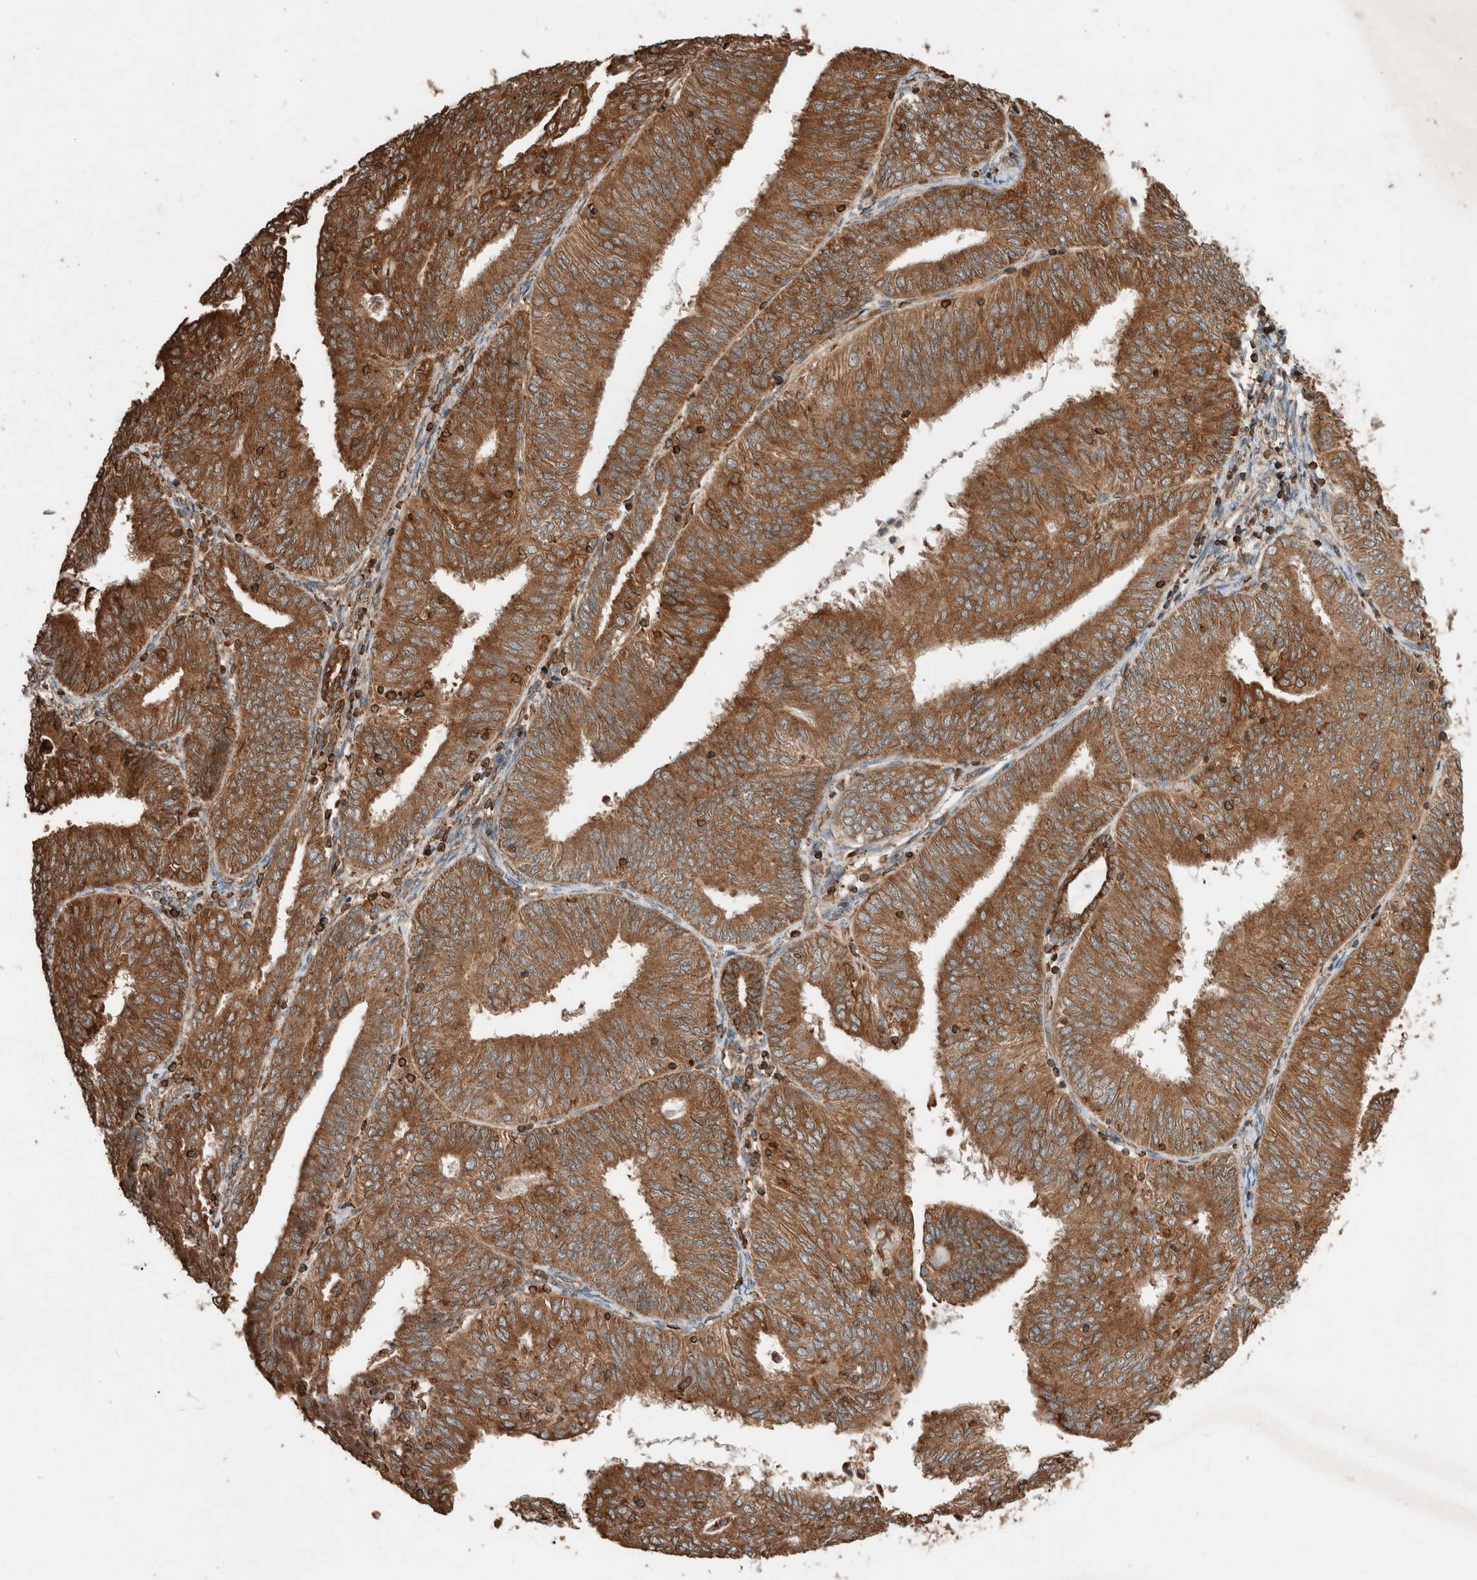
{"staining": {"intensity": "moderate", "quantity": ">75%", "location": "cytoplasmic/membranous"}, "tissue": "endometrial cancer", "cell_type": "Tumor cells", "image_type": "cancer", "snomed": [{"axis": "morphology", "description": "Adenocarcinoma, NOS"}, {"axis": "topography", "description": "Endometrium"}], "caption": "Endometrial cancer stained with a brown dye exhibits moderate cytoplasmic/membranous positive expression in approximately >75% of tumor cells.", "gene": "ERAP2", "patient": {"sex": "female", "age": 58}}